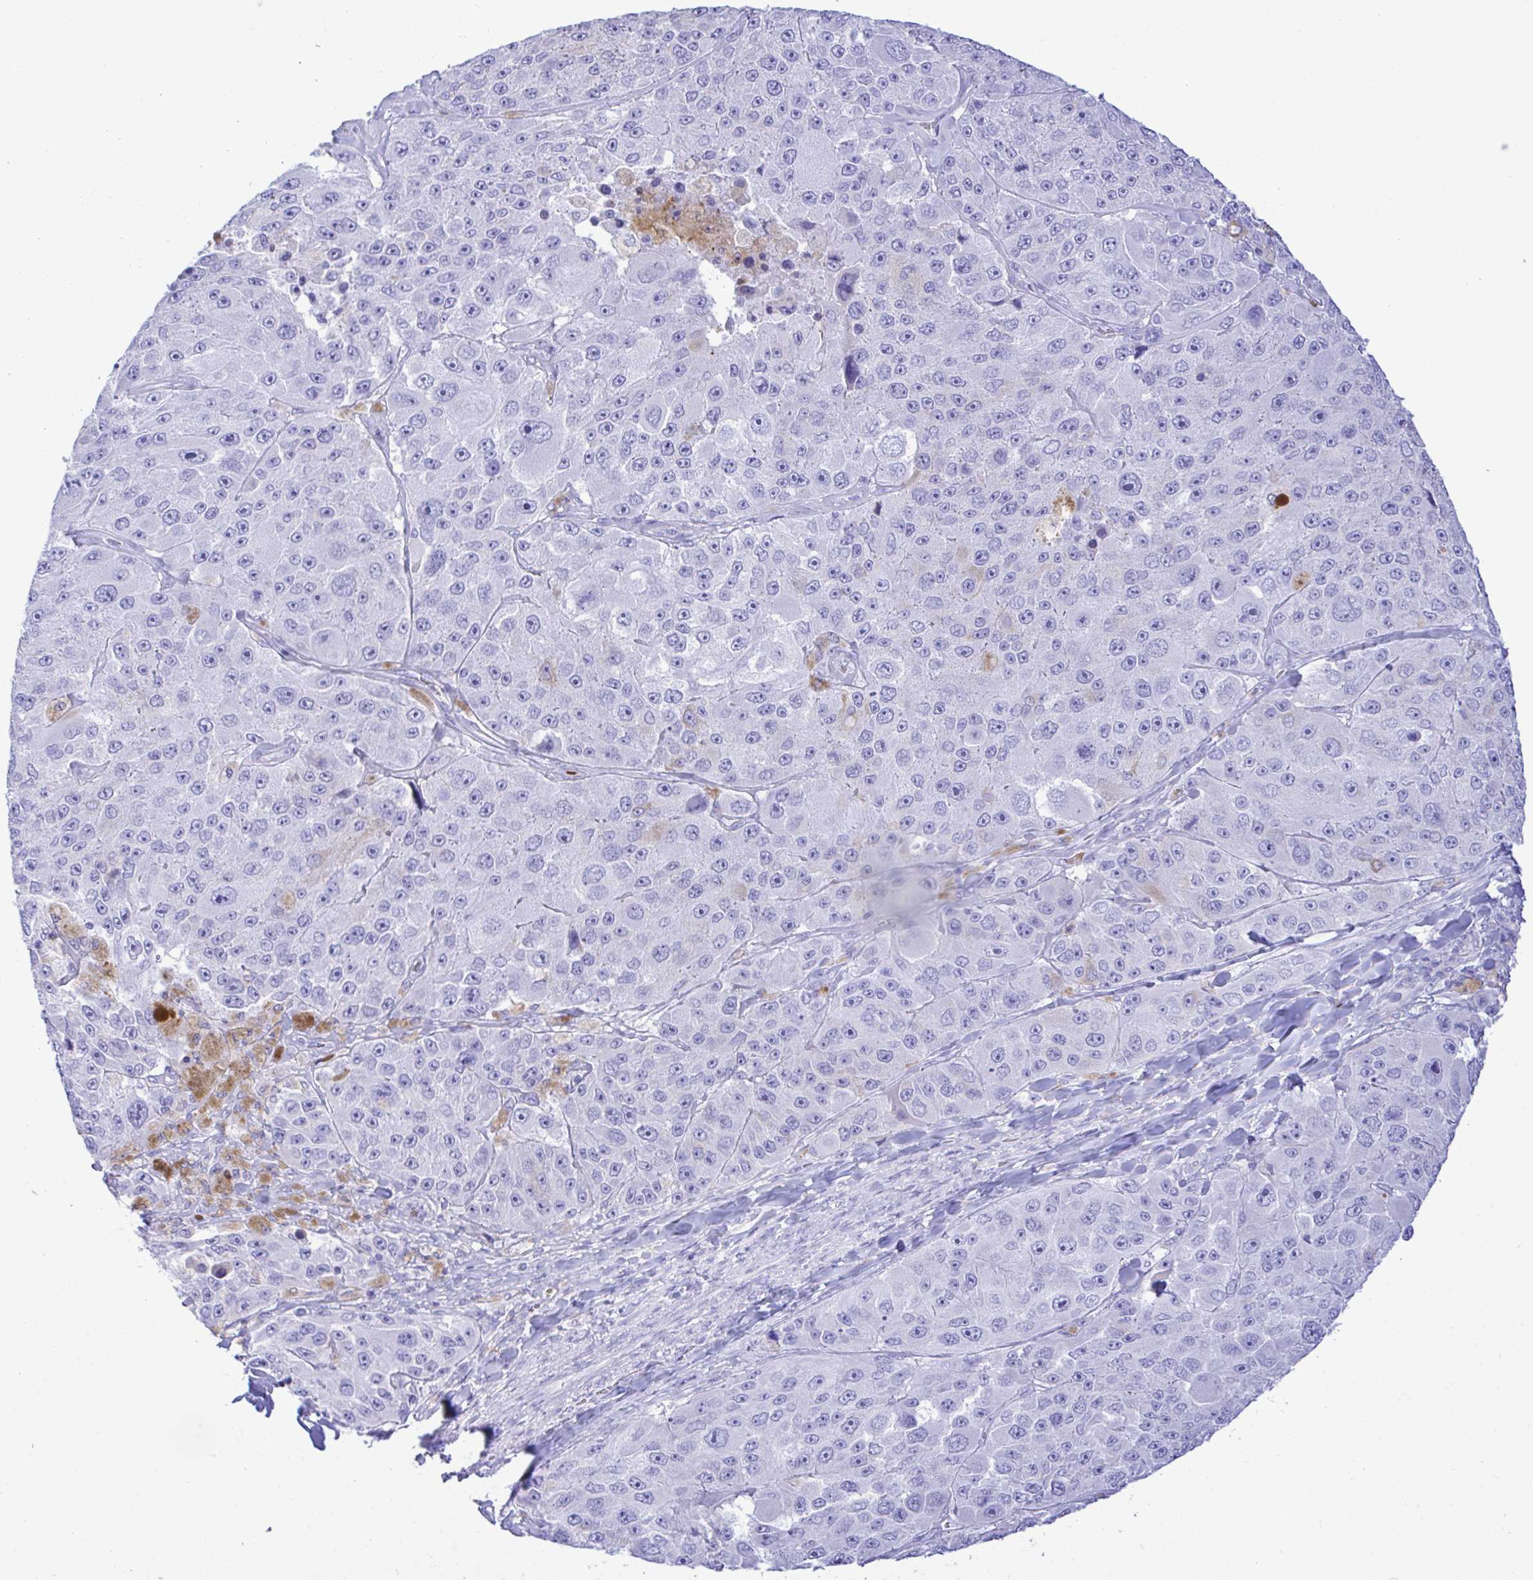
{"staining": {"intensity": "negative", "quantity": "none", "location": "none"}, "tissue": "melanoma", "cell_type": "Tumor cells", "image_type": "cancer", "snomed": [{"axis": "morphology", "description": "Malignant melanoma, Metastatic site"}, {"axis": "topography", "description": "Lymph node"}], "caption": "A high-resolution histopathology image shows IHC staining of melanoma, which exhibits no significant positivity in tumor cells. Nuclei are stained in blue.", "gene": "ZNF221", "patient": {"sex": "male", "age": 62}}